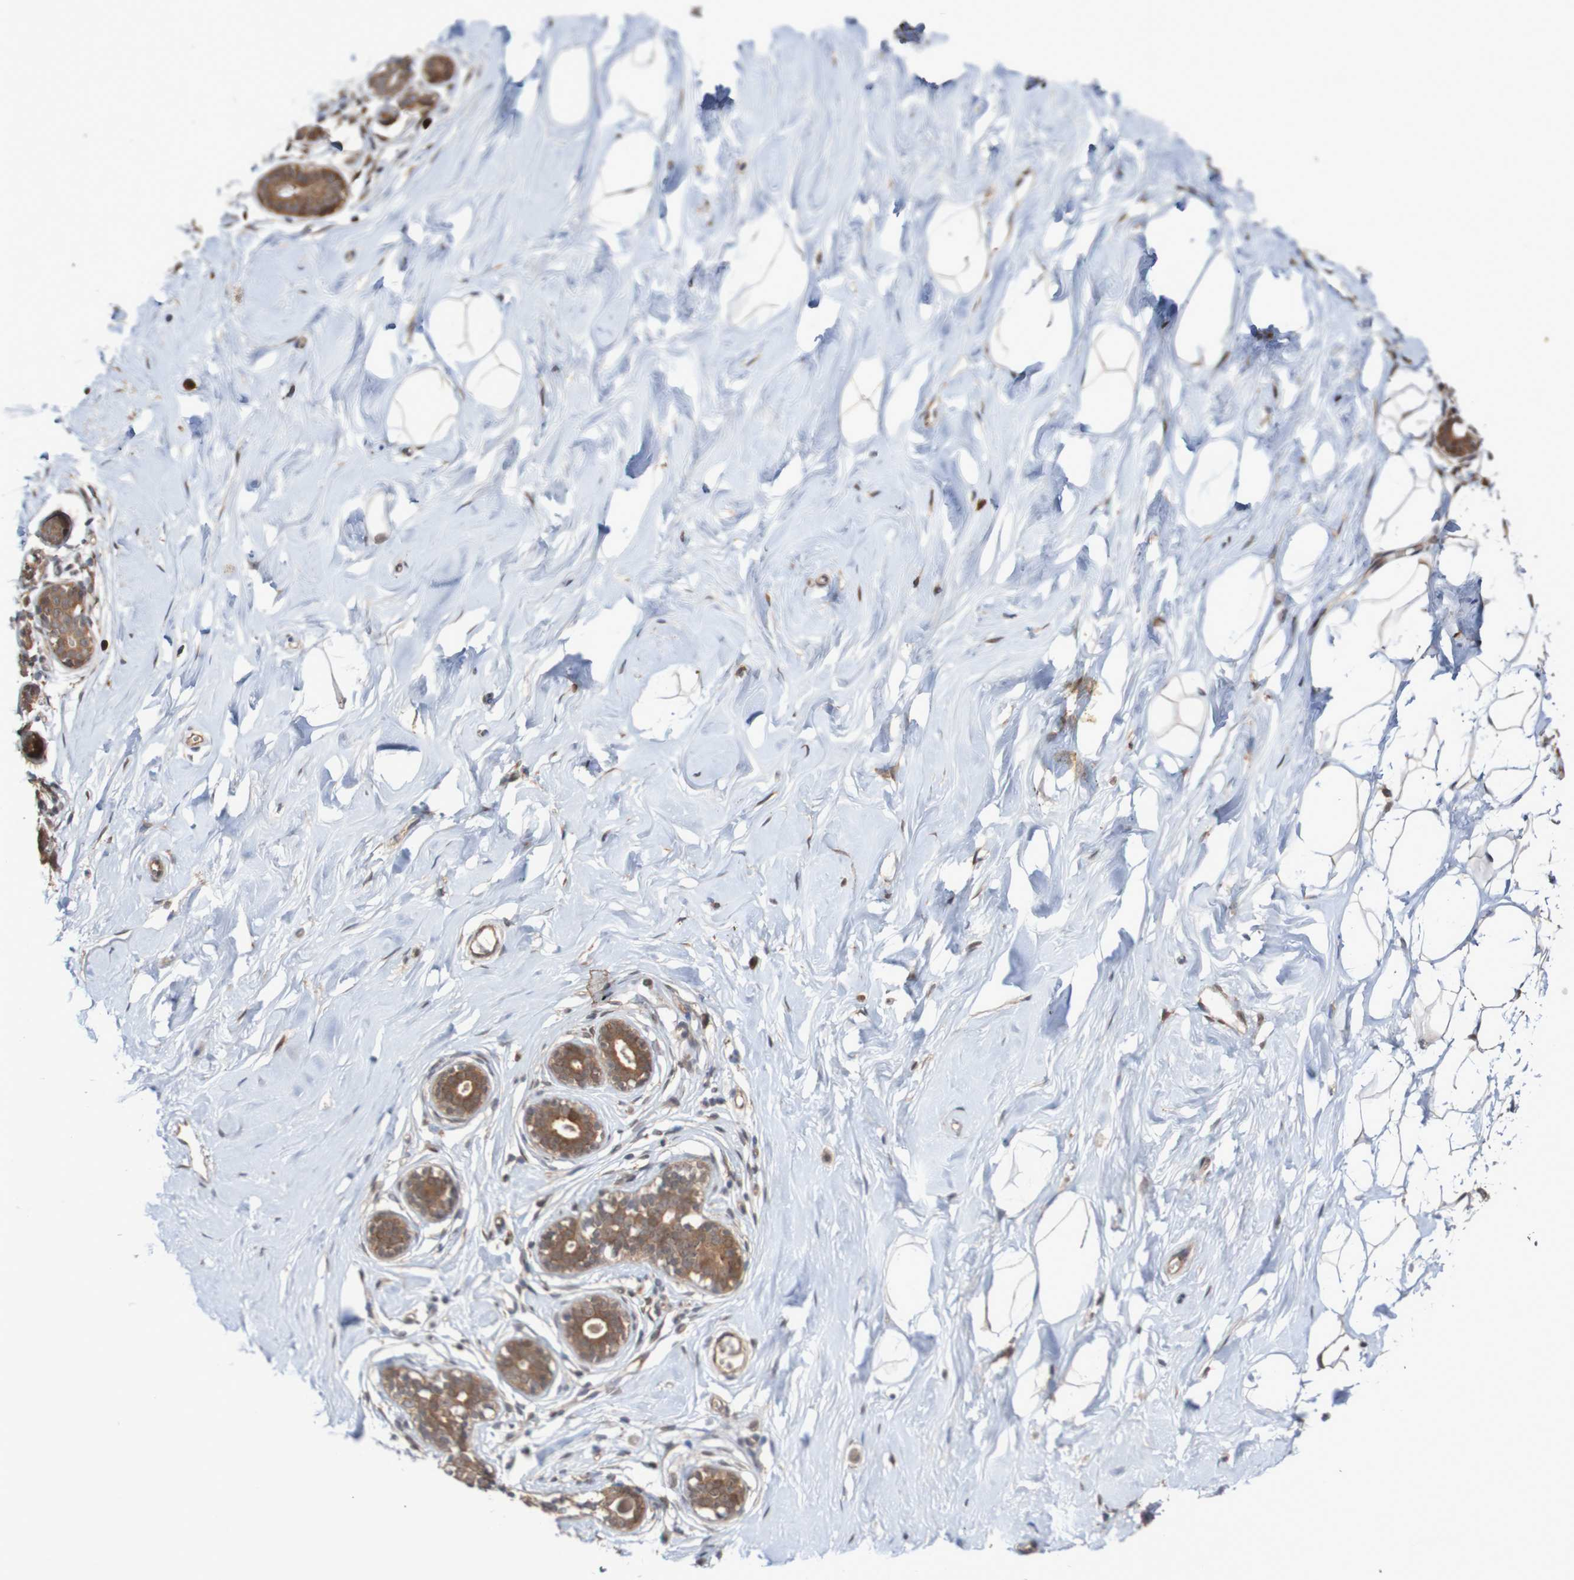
{"staining": {"intensity": "negative", "quantity": "none", "location": "none"}, "tissue": "breast", "cell_type": "Adipocytes", "image_type": "normal", "snomed": [{"axis": "morphology", "description": "Normal tissue, NOS"}, {"axis": "topography", "description": "Breast"}], "caption": "Immunohistochemistry image of normal breast: breast stained with DAB (3,3'-diaminobenzidine) displays no significant protein staining in adipocytes. (Stains: DAB immunohistochemistry (IHC) with hematoxylin counter stain, Microscopy: brightfield microscopy at high magnification).", "gene": "PHPT1", "patient": {"sex": "female", "age": 23}}